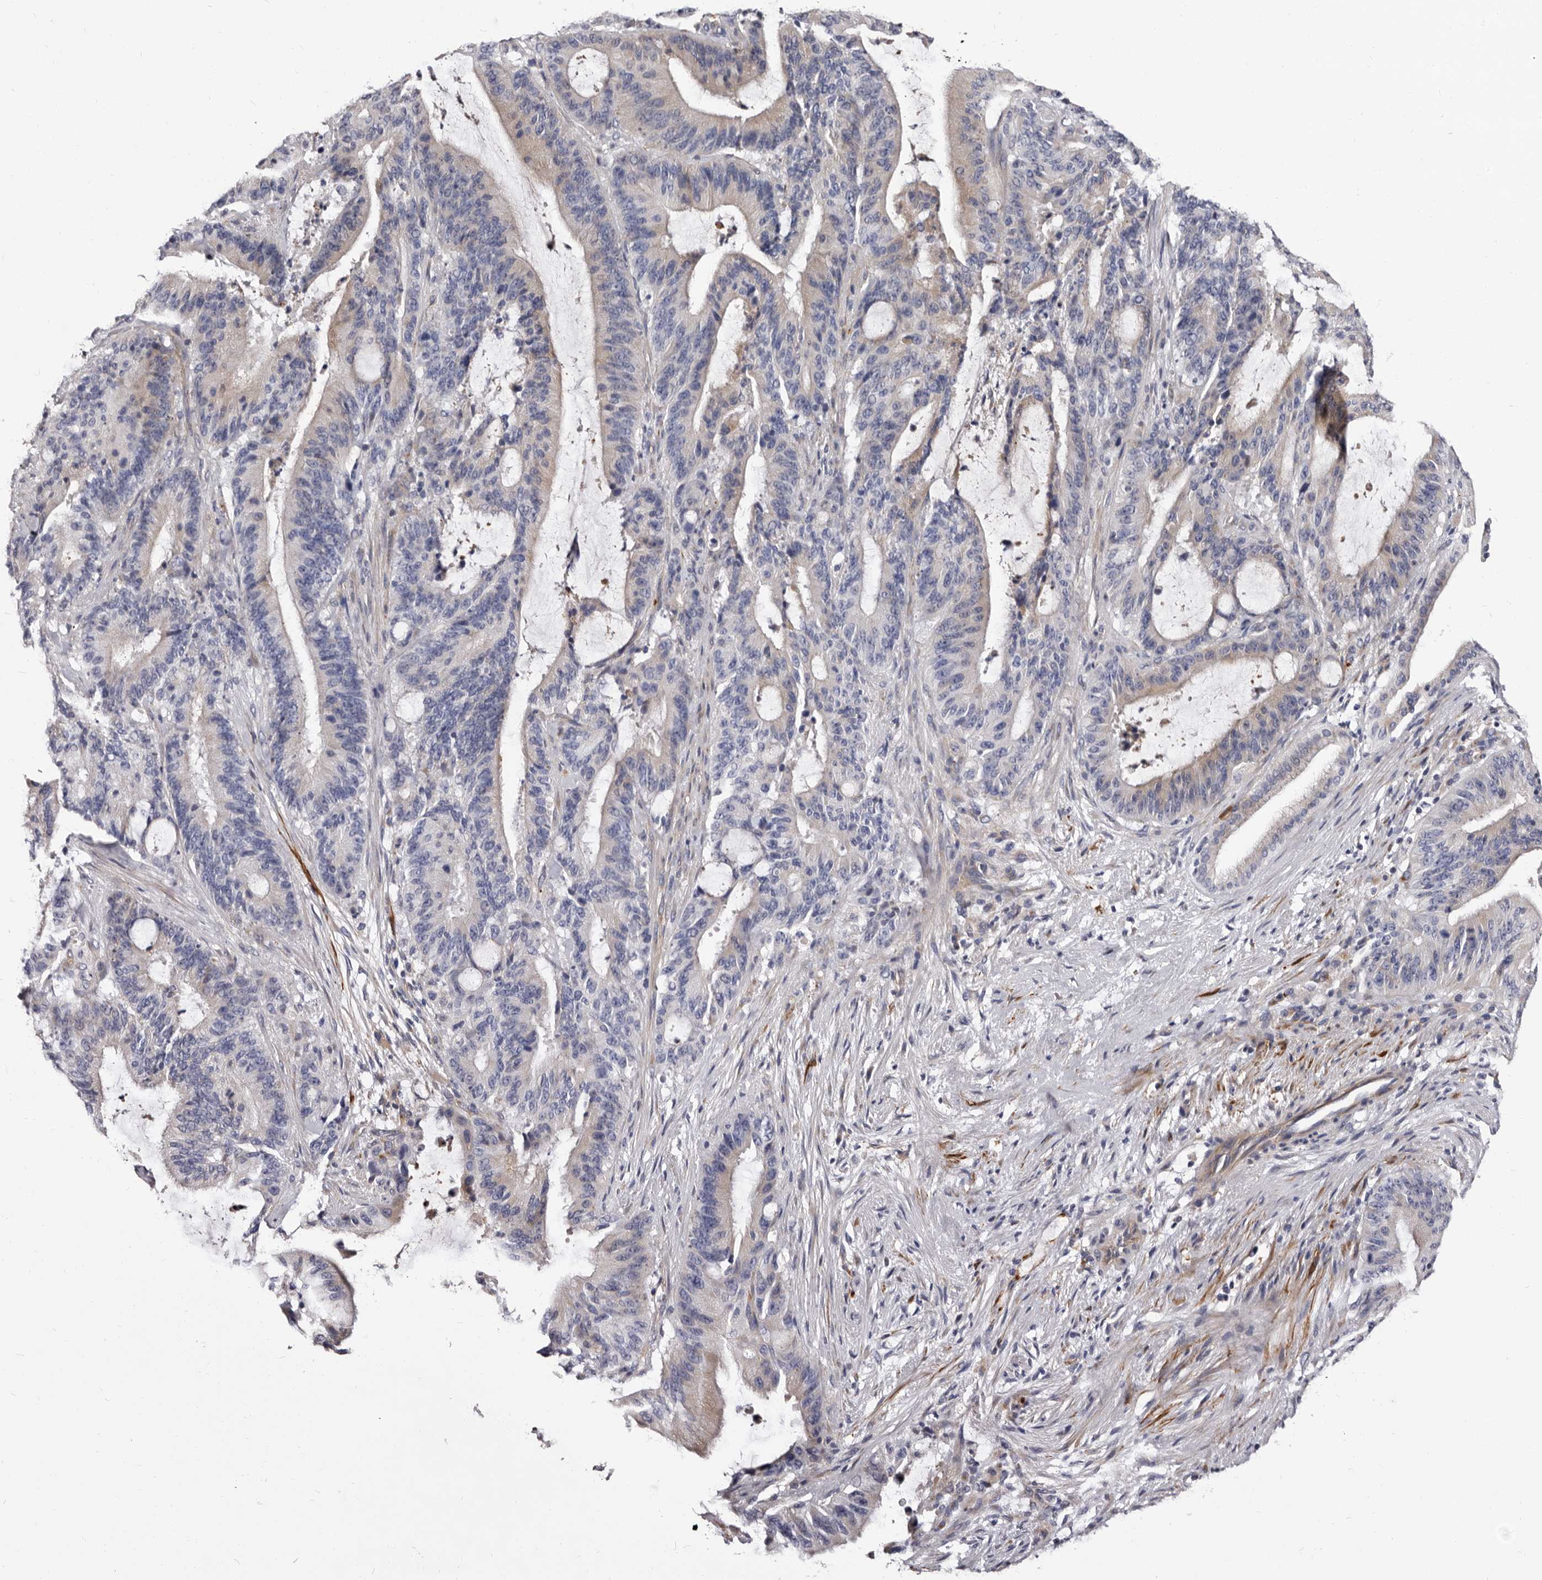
{"staining": {"intensity": "negative", "quantity": "none", "location": "none"}, "tissue": "liver cancer", "cell_type": "Tumor cells", "image_type": "cancer", "snomed": [{"axis": "morphology", "description": "Normal tissue, NOS"}, {"axis": "morphology", "description": "Cholangiocarcinoma"}, {"axis": "topography", "description": "Liver"}, {"axis": "topography", "description": "Peripheral nerve tissue"}], "caption": "Immunohistochemistry (IHC) image of neoplastic tissue: liver cancer (cholangiocarcinoma) stained with DAB shows no significant protein positivity in tumor cells.", "gene": "AUNIP", "patient": {"sex": "female", "age": 73}}